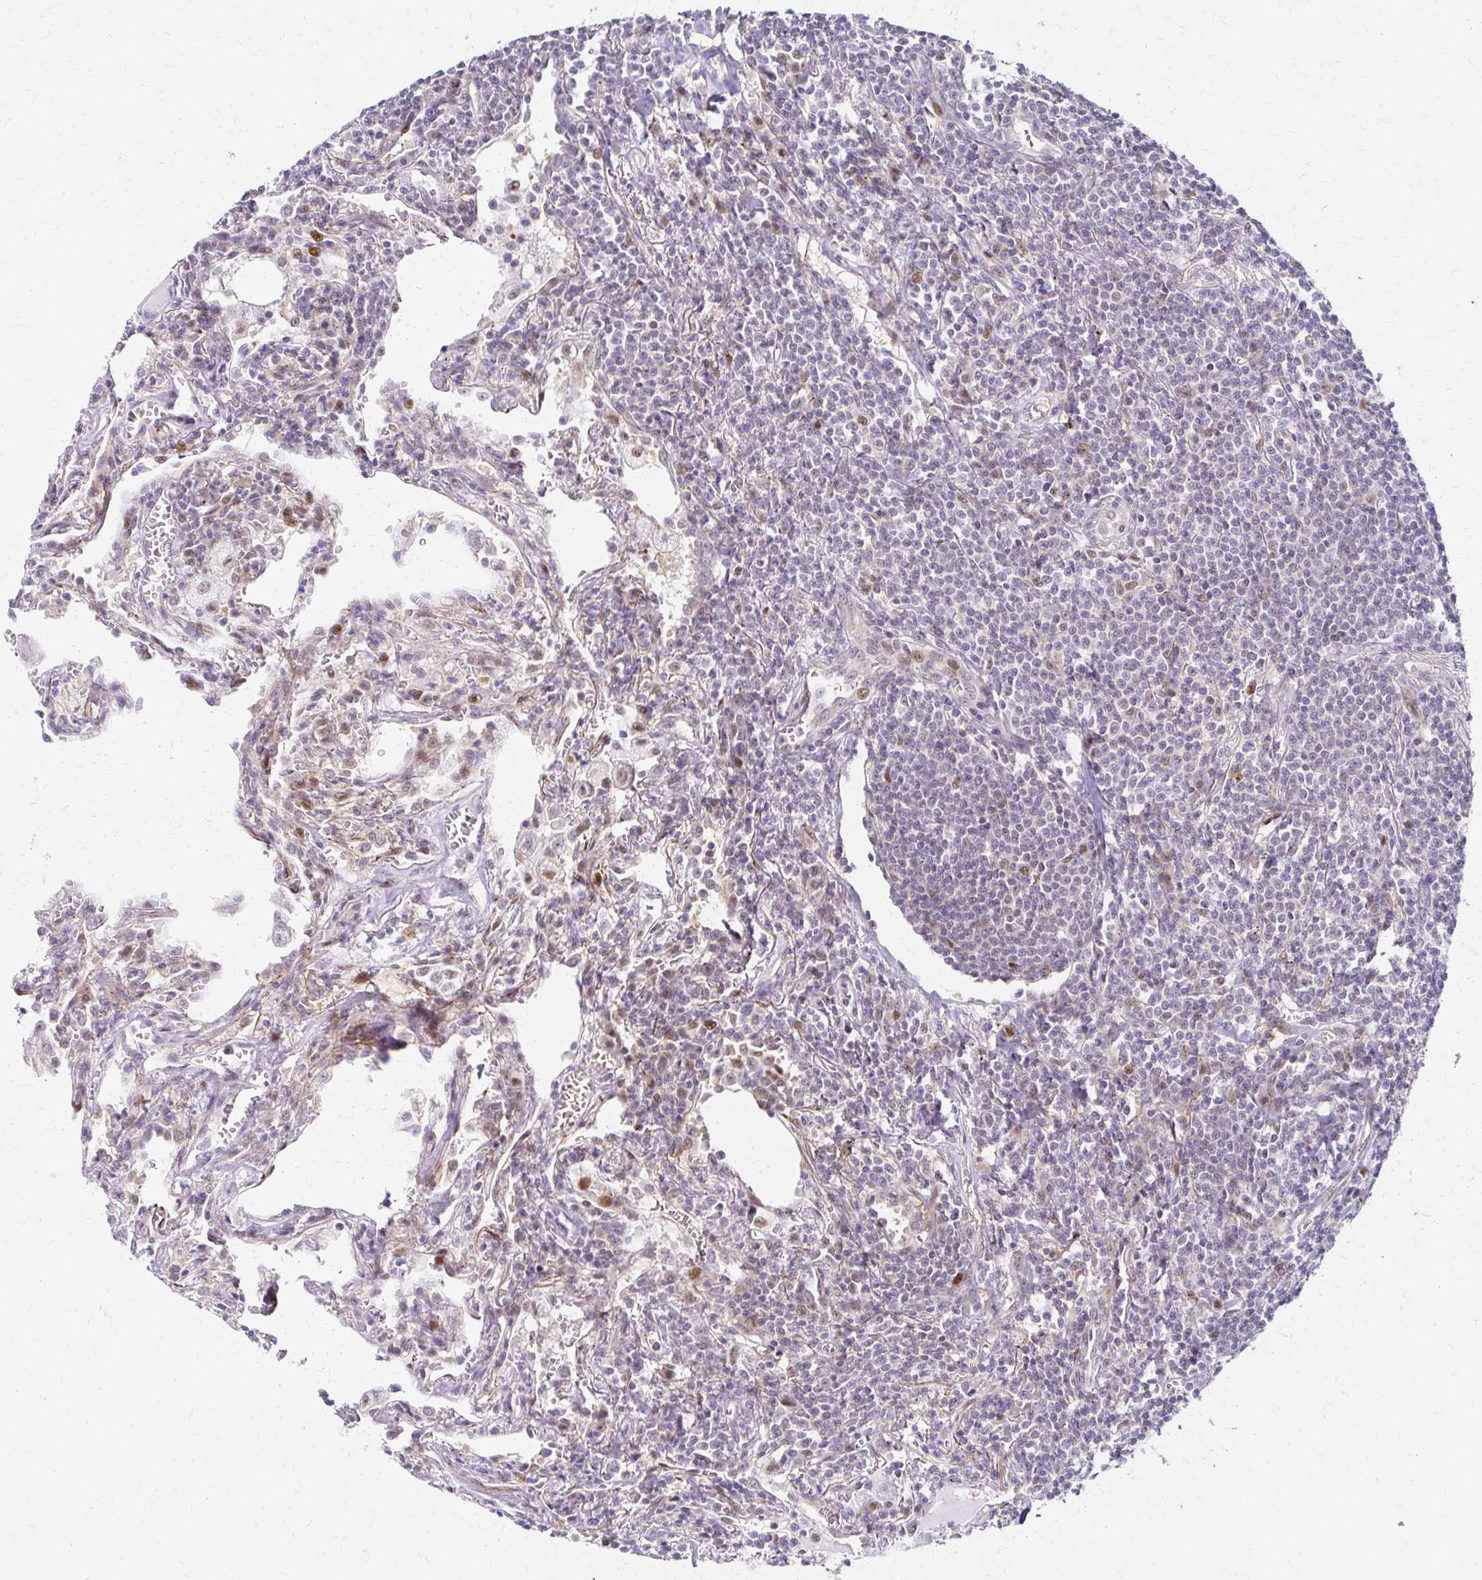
{"staining": {"intensity": "moderate", "quantity": "<25%", "location": "nuclear"}, "tissue": "lymphoma", "cell_type": "Tumor cells", "image_type": "cancer", "snomed": [{"axis": "morphology", "description": "Malignant lymphoma, non-Hodgkin's type, Low grade"}, {"axis": "topography", "description": "Lung"}], "caption": "Protein positivity by immunohistochemistry (IHC) exhibits moderate nuclear positivity in about <25% of tumor cells in low-grade malignant lymphoma, non-Hodgkin's type.", "gene": "PSMD7", "patient": {"sex": "female", "age": 71}}